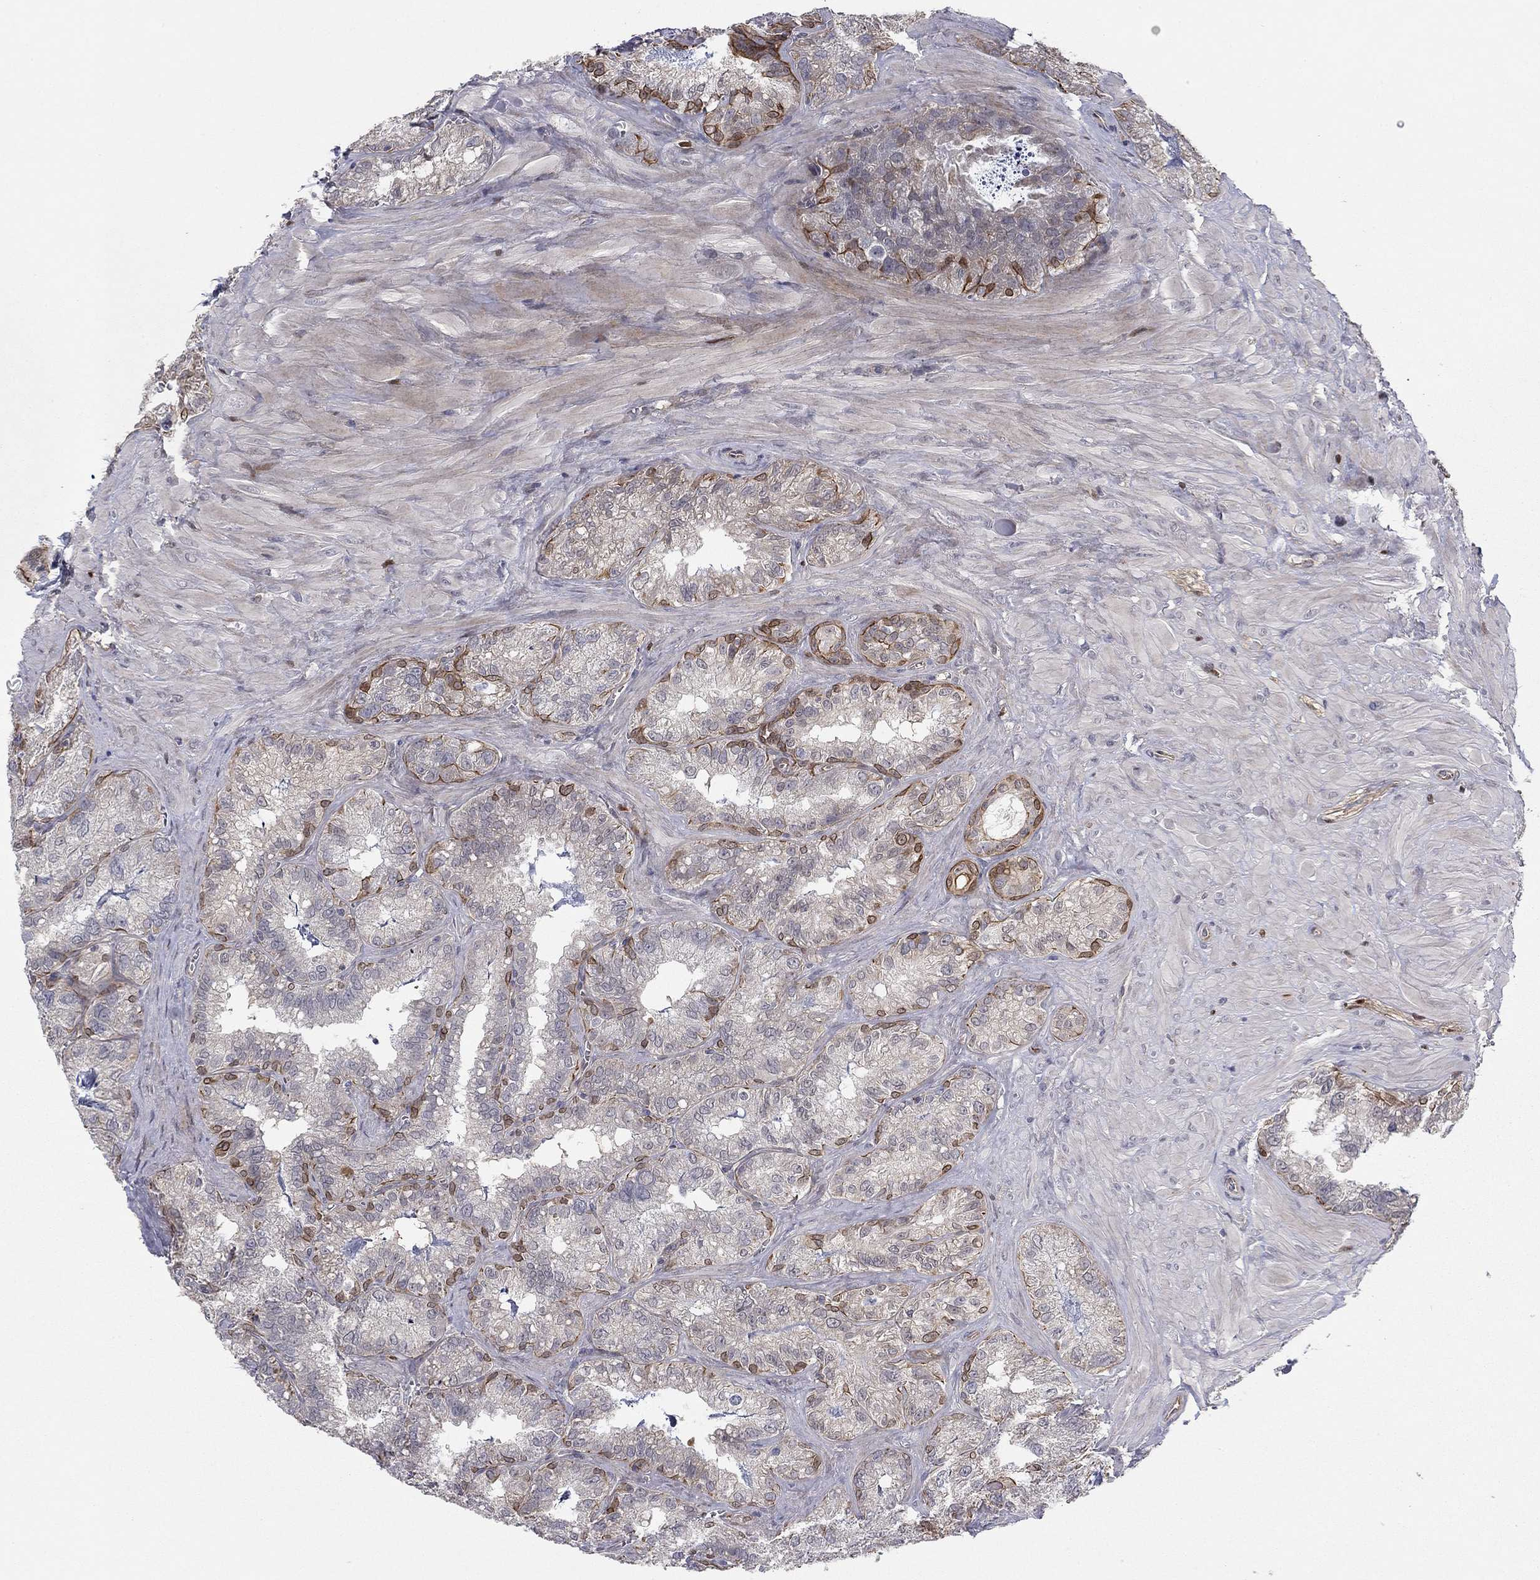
{"staining": {"intensity": "strong", "quantity": "<25%", "location": "cytoplasmic/membranous,nuclear"}, "tissue": "seminal vesicle", "cell_type": "Glandular cells", "image_type": "normal", "snomed": [{"axis": "morphology", "description": "Normal tissue, NOS"}, {"axis": "topography", "description": "Seminal veicle"}], "caption": "Immunohistochemistry (IHC) (DAB) staining of unremarkable seminal vesicle displays strong cytoplasmic/membranous,nuclear protein positivity in about <25% of glandular cells.", "gene": "BCL11A", "patient": {"sex": "male", "age": 57}}